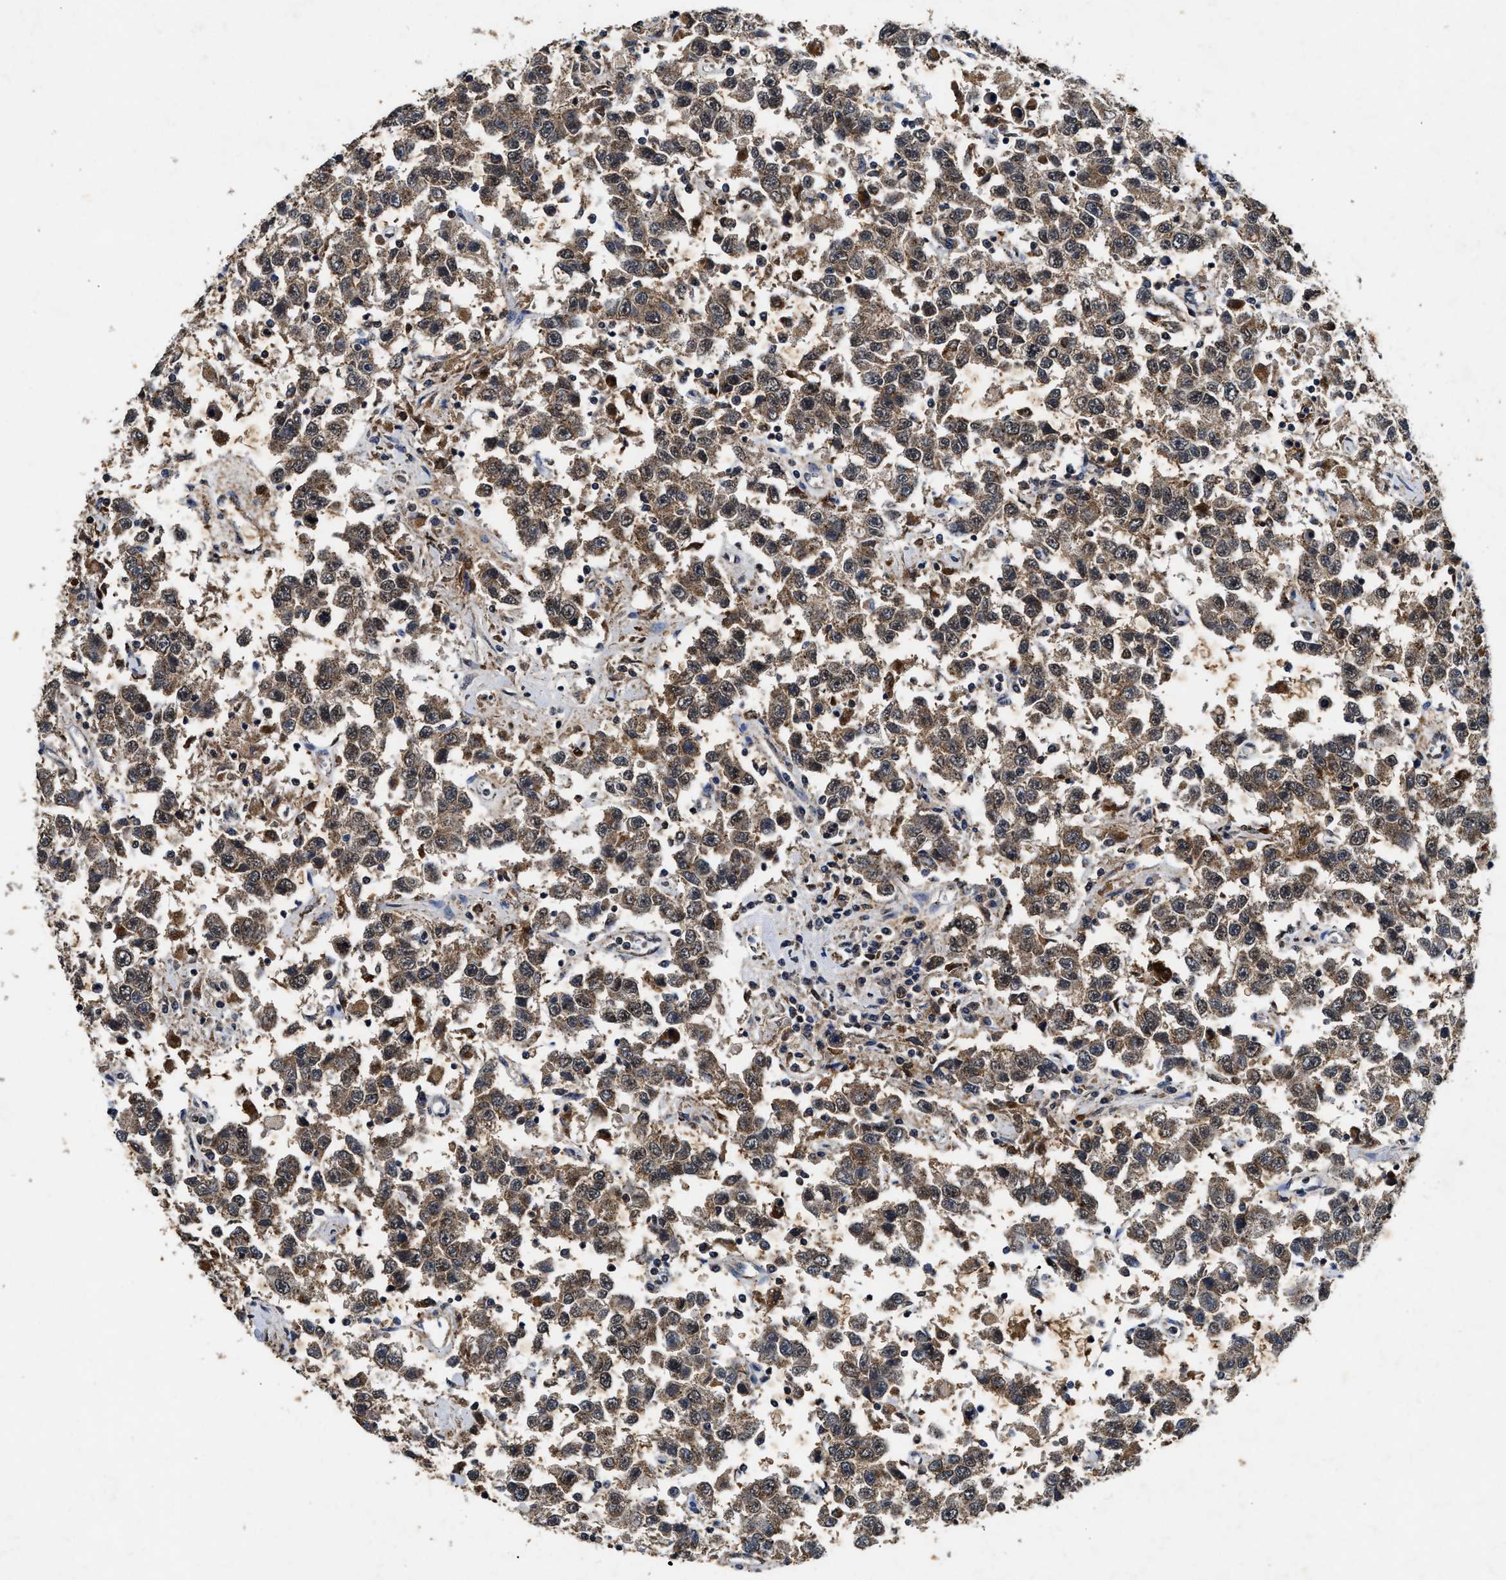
{"staining": {"intensity": "moderate", "quantity": ">75%", "location": "cytoplasmic/membranous"}, "tissue": "testis cancer", "cell_type": "Tumor cells", "image_type": "cancer", "snomed": [{"axis": "morphology", "description": "Seminoma, NOS"}, {"axis": "topography", "description": "Testis"}], "caption": "Protein analysis of testis cancer (seminoma) tissue exhibits moderate cytoplasmic/membranous staining in approximately >75% of tumor cells. Nuclei are stained in blue.", "gene": "ACOX1", "patient": {"sex": "male", "age": 41}}